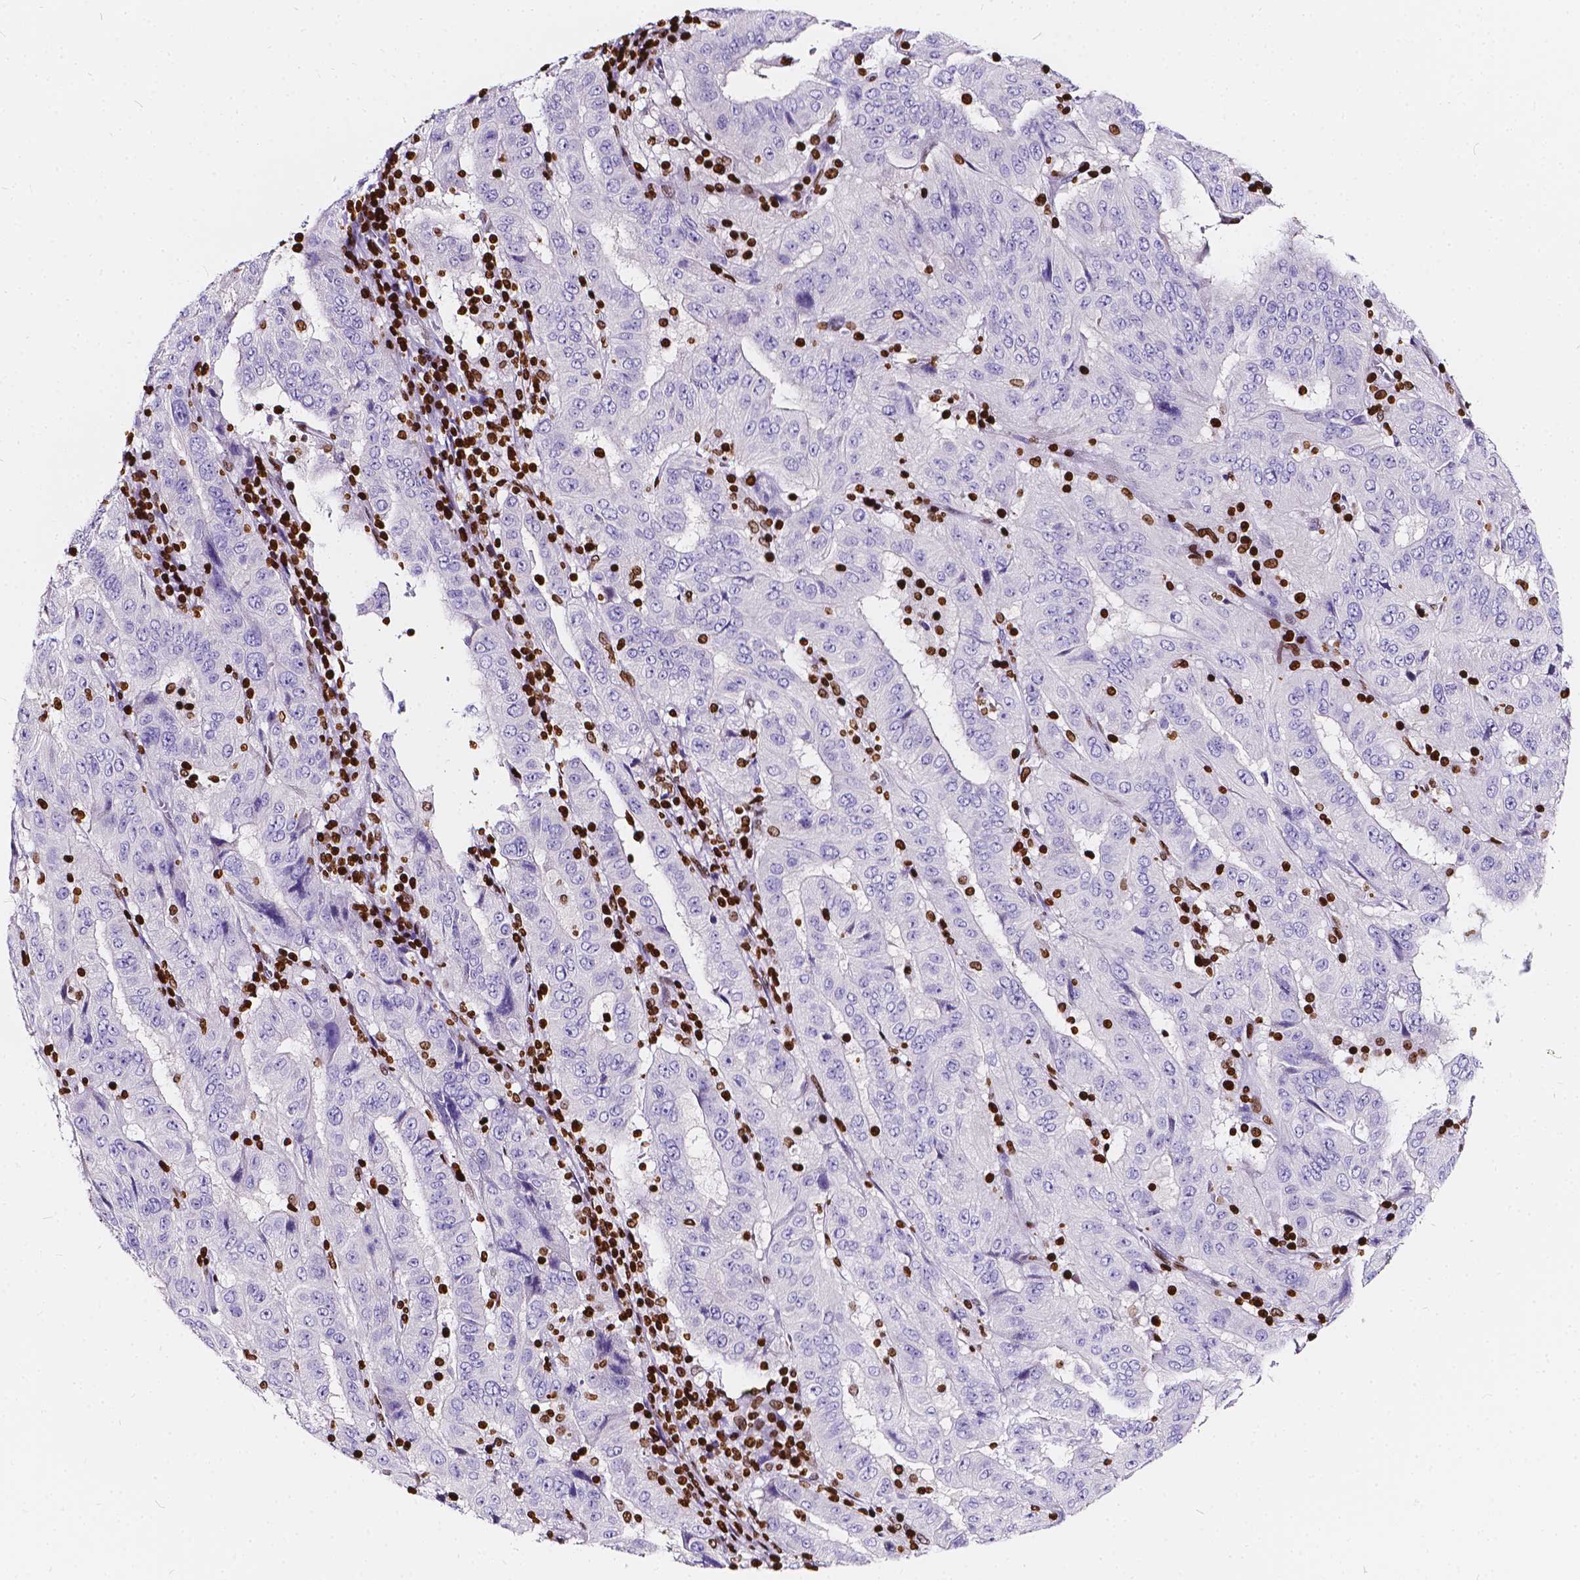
{"staining": {"intensity": "negative", "quantity": "none", "location": "none"}, "tissue": "pancreatic cancer", "cell_type": "Tumor cells", "image_type": "cancer", "snomed": [{"axis": "morphology", "description": "Adenocarcinoma, NOS"}, {"axis": "topography", "description": "Pancreas"}], "caption": "Tumor cells are negative for protein expression in human pancreatic cancer.", "gene": "CBY3", "patient": {"sex": "male", "age": 63}}